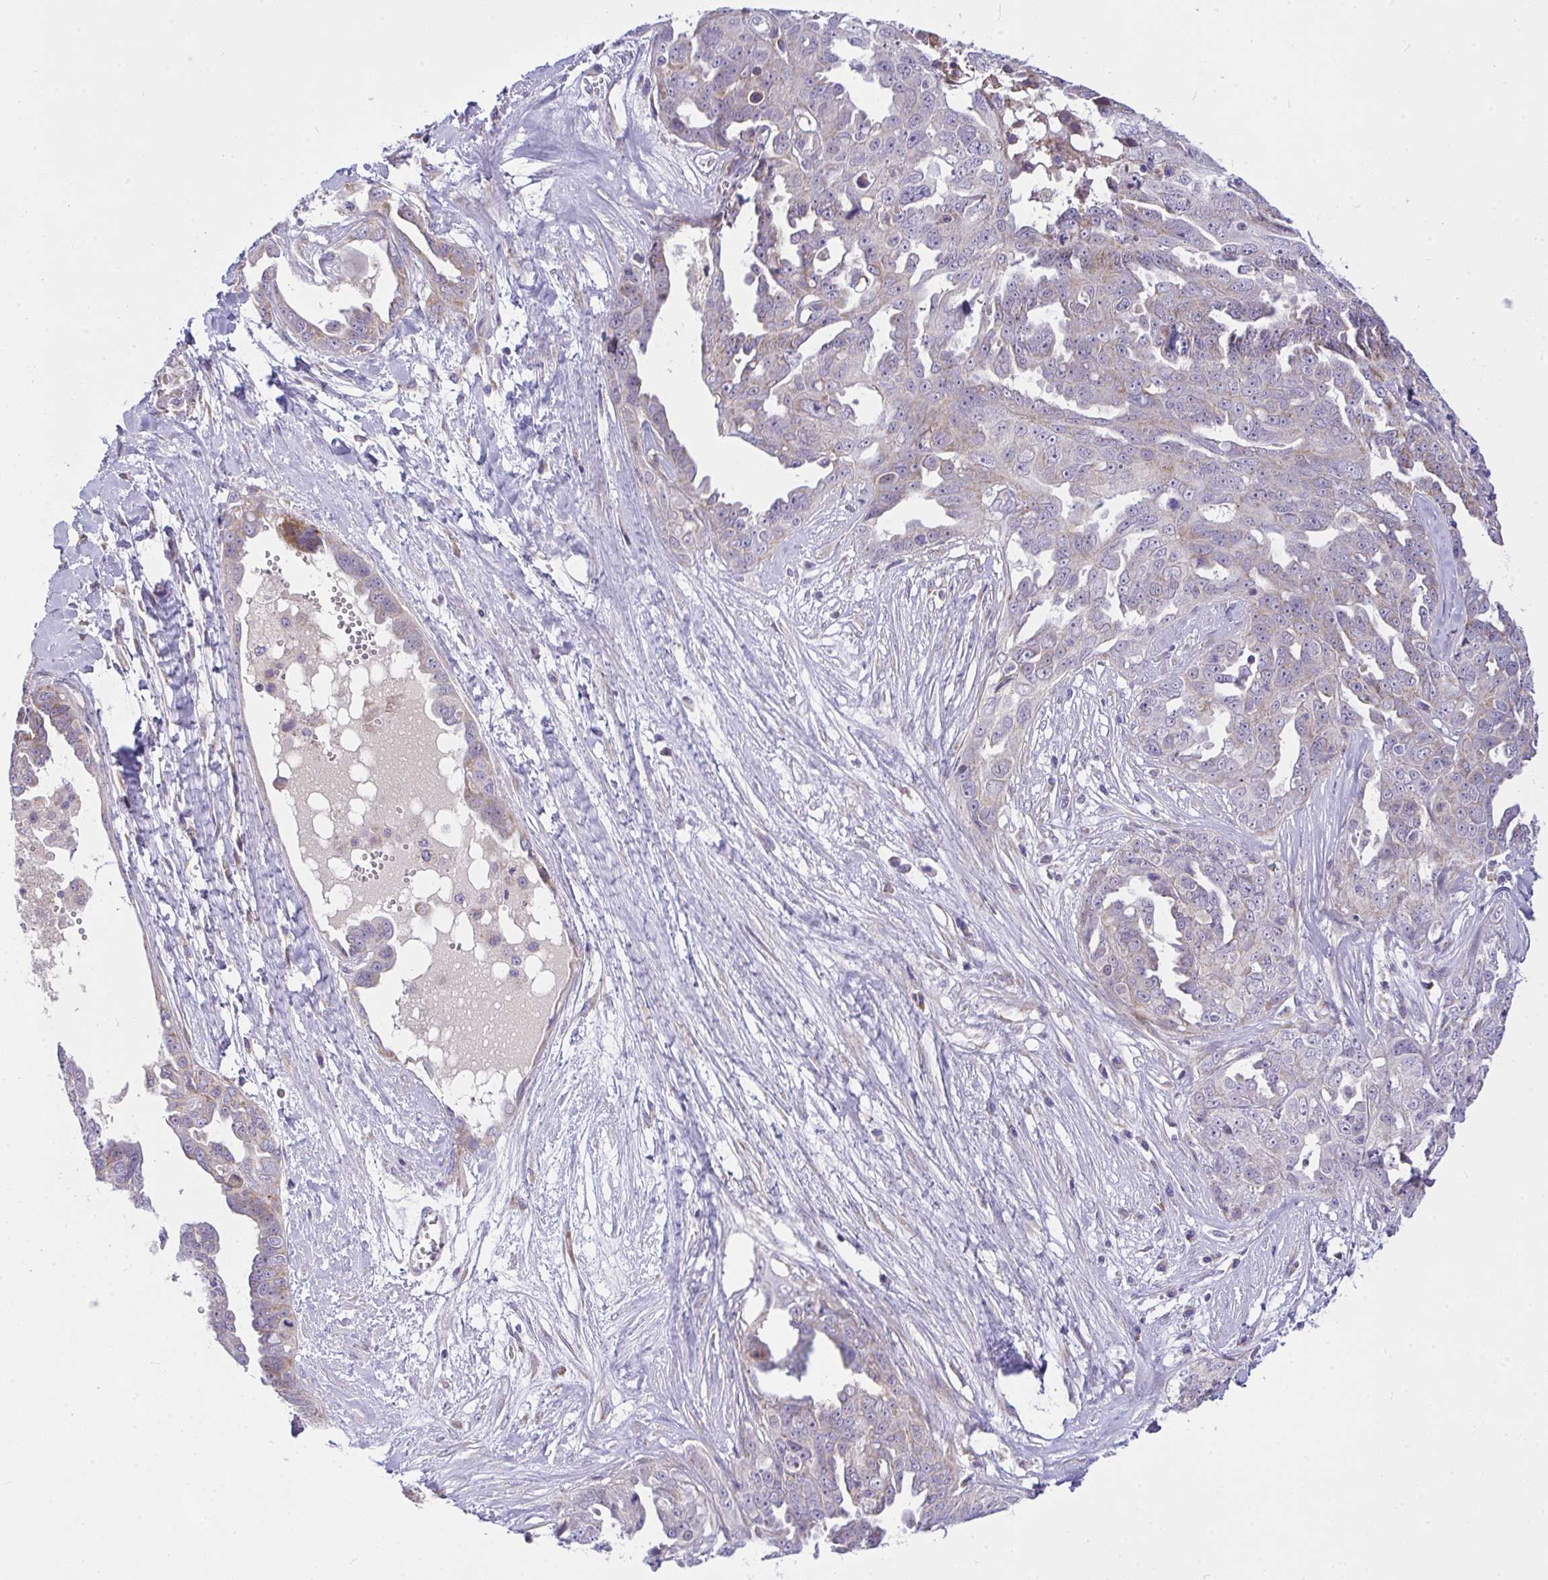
{"staining": {"intensity": "negative", "quantity": "none", "location": "none"}, "tissue": "ovarian cancer", "cell_type": "Tumor cells", "image_type": "cancer", "snomed": [{"axis": "morphology", "description": "Carcinoma, endometroid"}, {"axis": "topography", "description": "Ovary"}], "caption": "An immunohistochemistry image of ovarian endometroid carcinoma is shown. There is no staining in tumor cells of ovarian endometroid carcinoma.", "gene": "CEP63", "patient": {"sex": "female", "age": 70}}